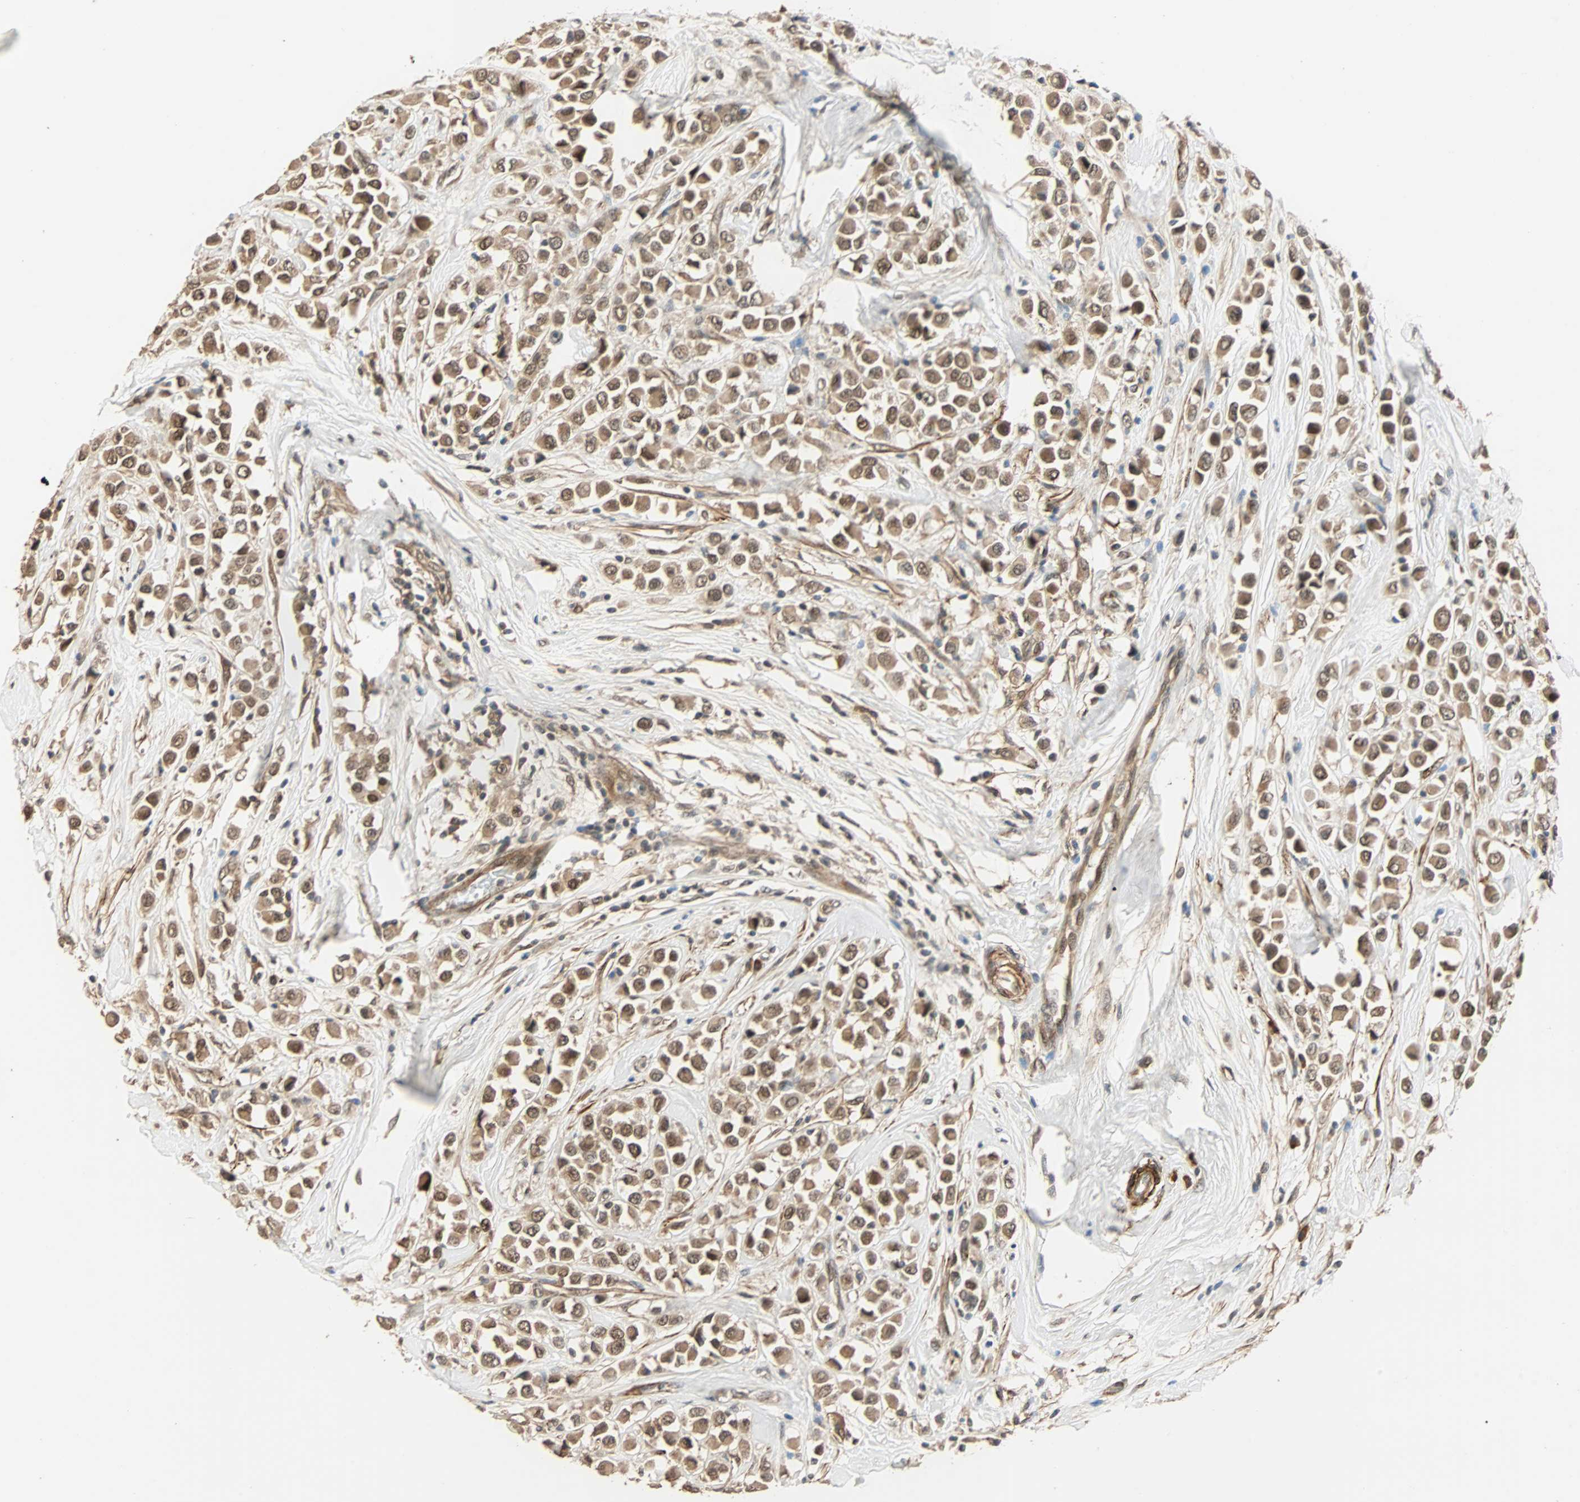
{"staining": {"intensity": "moderate", "quantity": ">75%", "location": "cytoplasmic/membranous,nuclear"}, "tissue": "breast cancer", "cell_type": "Tumor cells", "image_type": "cancer", "snomed": [{"axis": "morphology", "description": "Duct carcinoma"}, {"axis": "topography", "description": "Breast"}], "caption": "Immunohistochemistry (IHC) of human infiltrating ductal carcinoma (breast) displays medium levels of moderate cytoplasmic/membranous and nuclear expression in approximately >75% of tumor cells.", "gene": "QSER1", "patient": {"sex": "female", "age": 61}}